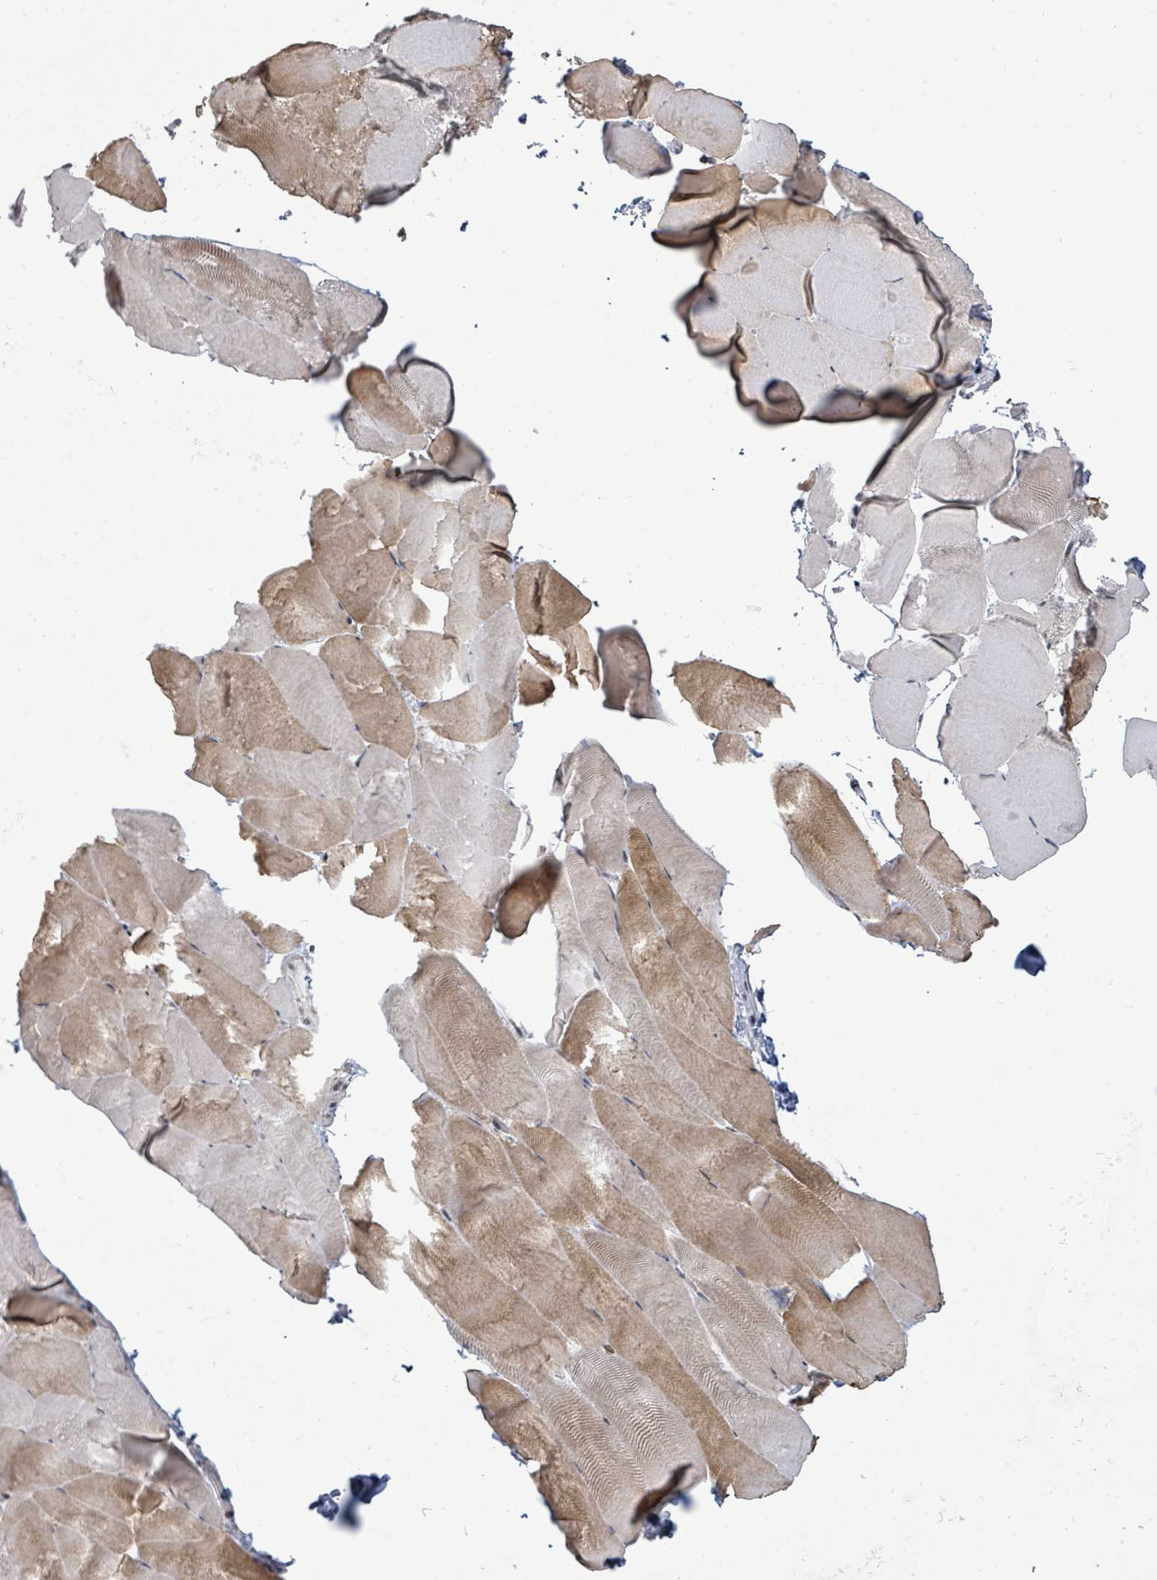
{"staining": {"intensity": "moderate", "quantity": "25%-75%", "location": "cytoplasmic/membranous"}, "tissue": "skeletal muscle", "cell_type": "Myocytes", "image_type": "normal", "snomed": [{"axis": "morphology", "description": "Normal tissue, NOS"}, {"axis": "topography", "description": "Skeletal muscle"}], "caption": "Myocytes display medium levels of moderate cytoplasmic/membranous positivity in approximately 25%-75% of cells in unremarkable human skeletal muscle. Immunohistochemistry (ihc) stains the protein in brown and the nuclei are stained blue.", "gene": "SBF2", "patient": {"sex": "female", "age": 64}}